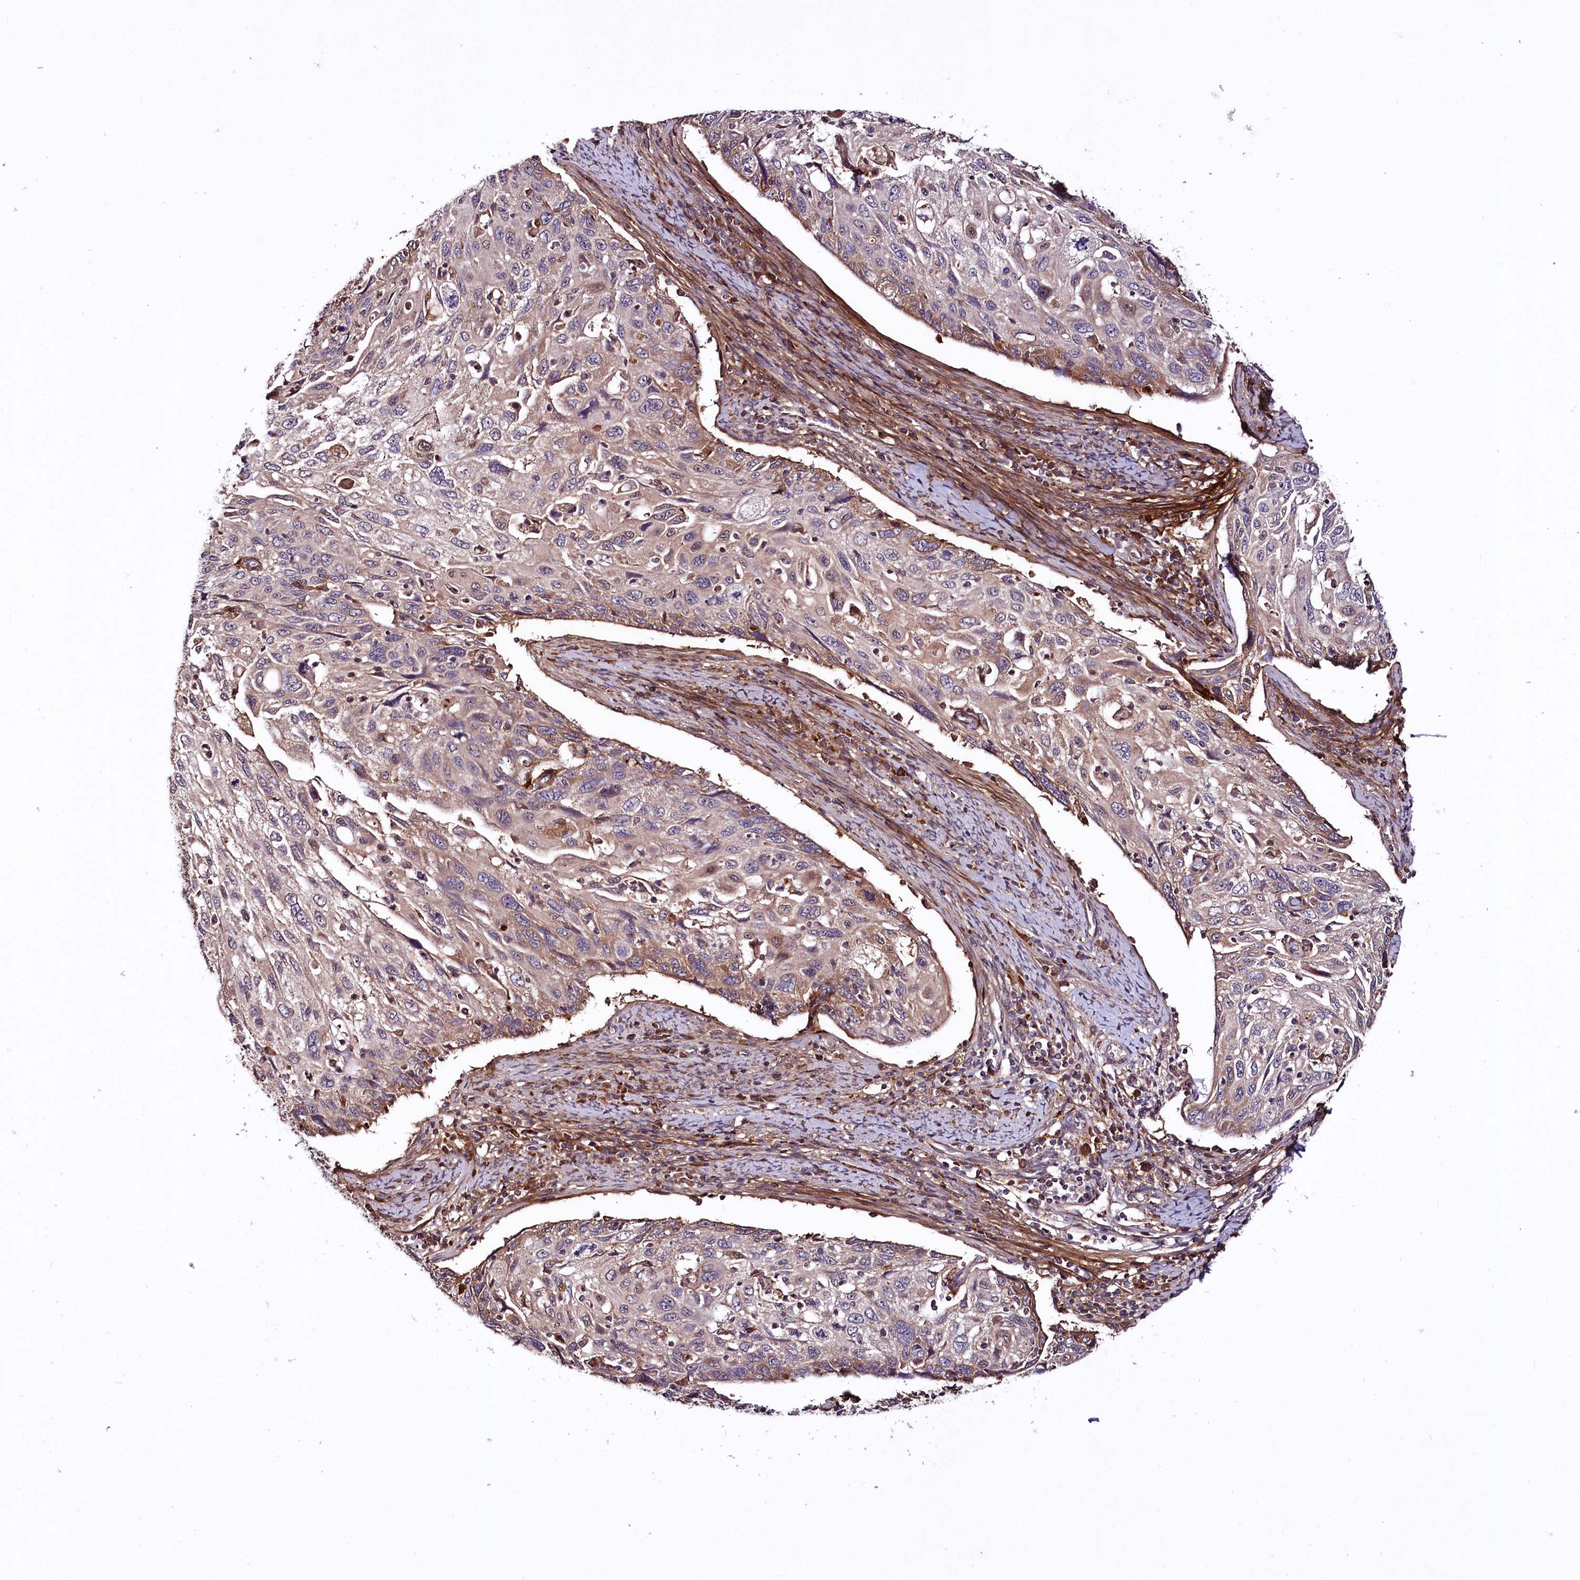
{"staining": {"intensity": "strong", "quantity": "<25%", "location": "cytoplasmic/membranous"}, "tissue": "cervical cancer", "cell_type": "Tumor cells", "image_type": "cancer", "snomed": [{"axis": "morphology", "description": "Squamous cell carcinoma, NOS"}, {"axis": "topography", "description": "Cervix"}], "caption": "The micrograph demonstrates immunohistochemical staining of squamous cell carcinoma (cervical). There is strong cytoplasmic/membranous staining is present in approximately <25% of tumor cells.", "gene": "TNPO3", "patient": {"sex": "female", "age": 70}}